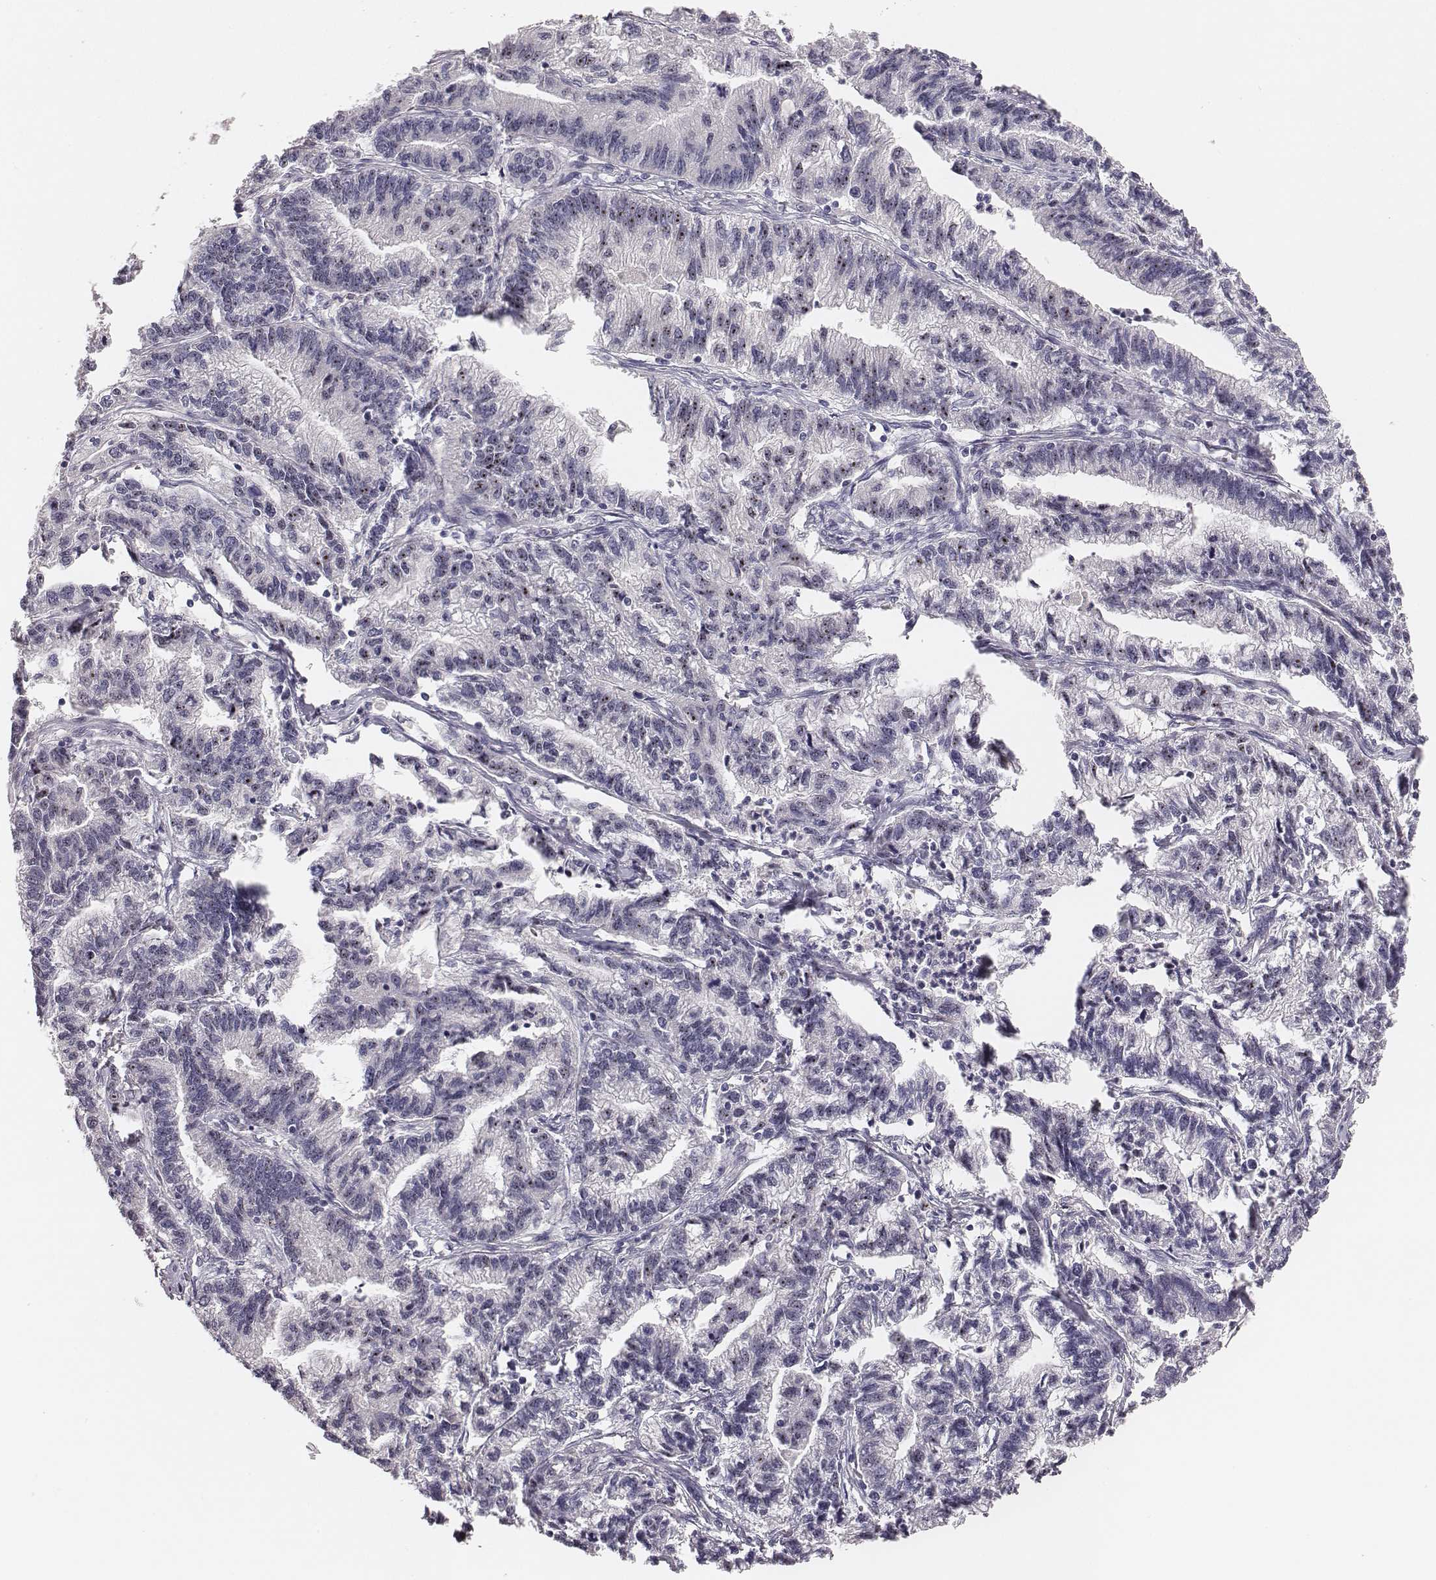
{"staining": {"intensity": "moderate", "quantity": "<25%", "location": "nuclear"}, "tissue": "stomach cancer", "cell_type": "Tumor cells", "image_type": "cancer", "snomed": [{"axis": "morphology", "description": "Adenocarcinoma, NOS"}, {"axis": "topography", "description": "Stomach"}], "caption": "Stomach adenocarcinoma tissue exhibits moderate nuclear positivity in approximately <25% of tumor cells, visualized by immunohistochemistry.", "gene": "NIFK", "patient": {"sex": "male", "age": 83}}